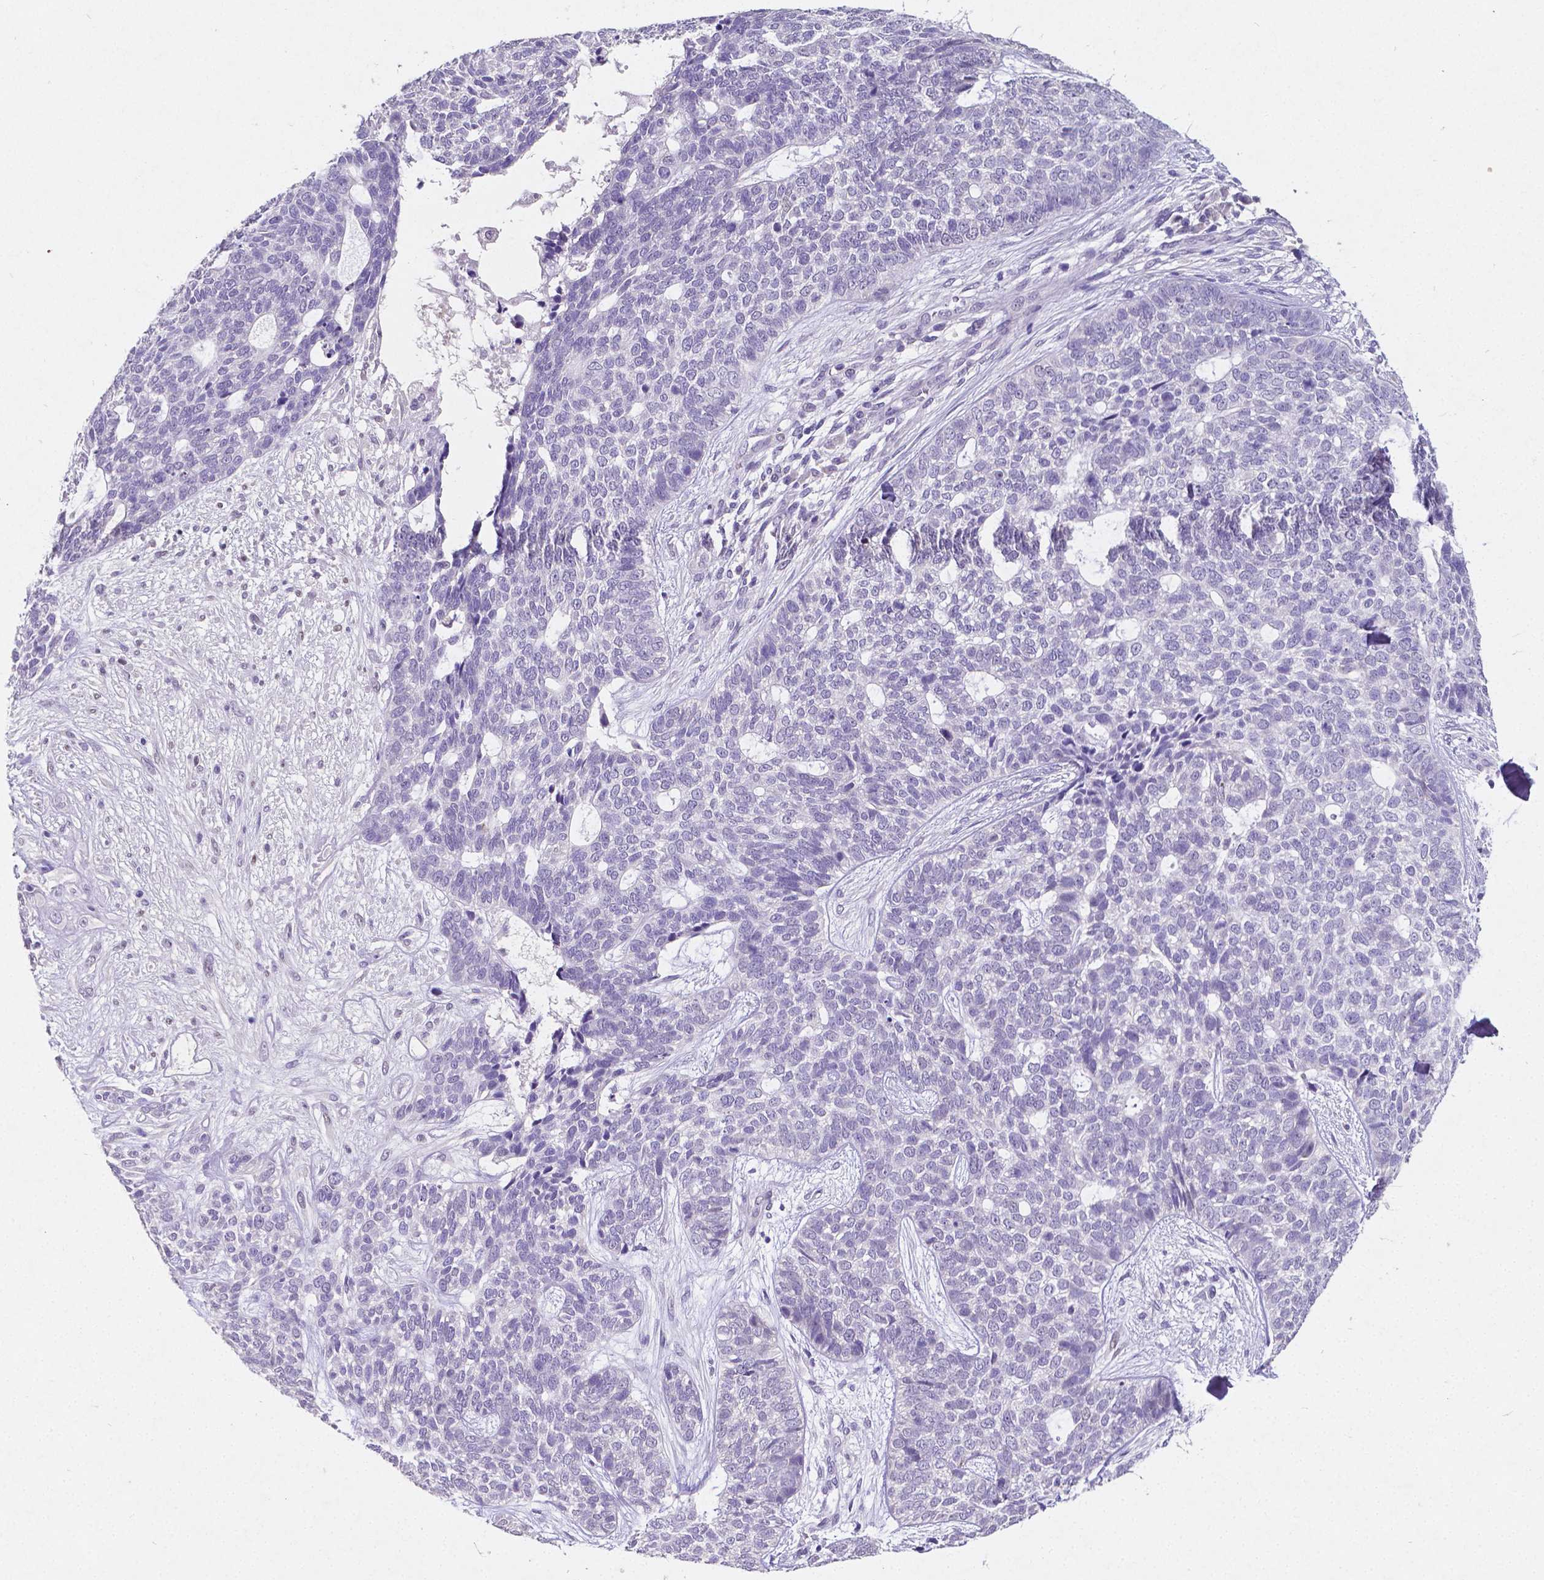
{"staining": {"intensity": "negative", "quantity": "none", "location": "none"}, "tissue": "skin cancer", "cell_type": "Tumor cells", "image_type": "cancer", "snomed": [{"axis": "morphology", "description": "Basal cell carcinoma"}, {"axis": "topography", "description": "Skin"}], "caption": "An image of human skin cancer (basal cell carcinoma) is negative for staining in tumor cells.", "gene": "SATB2", "patient": {"sex": "female", "age": 69}}